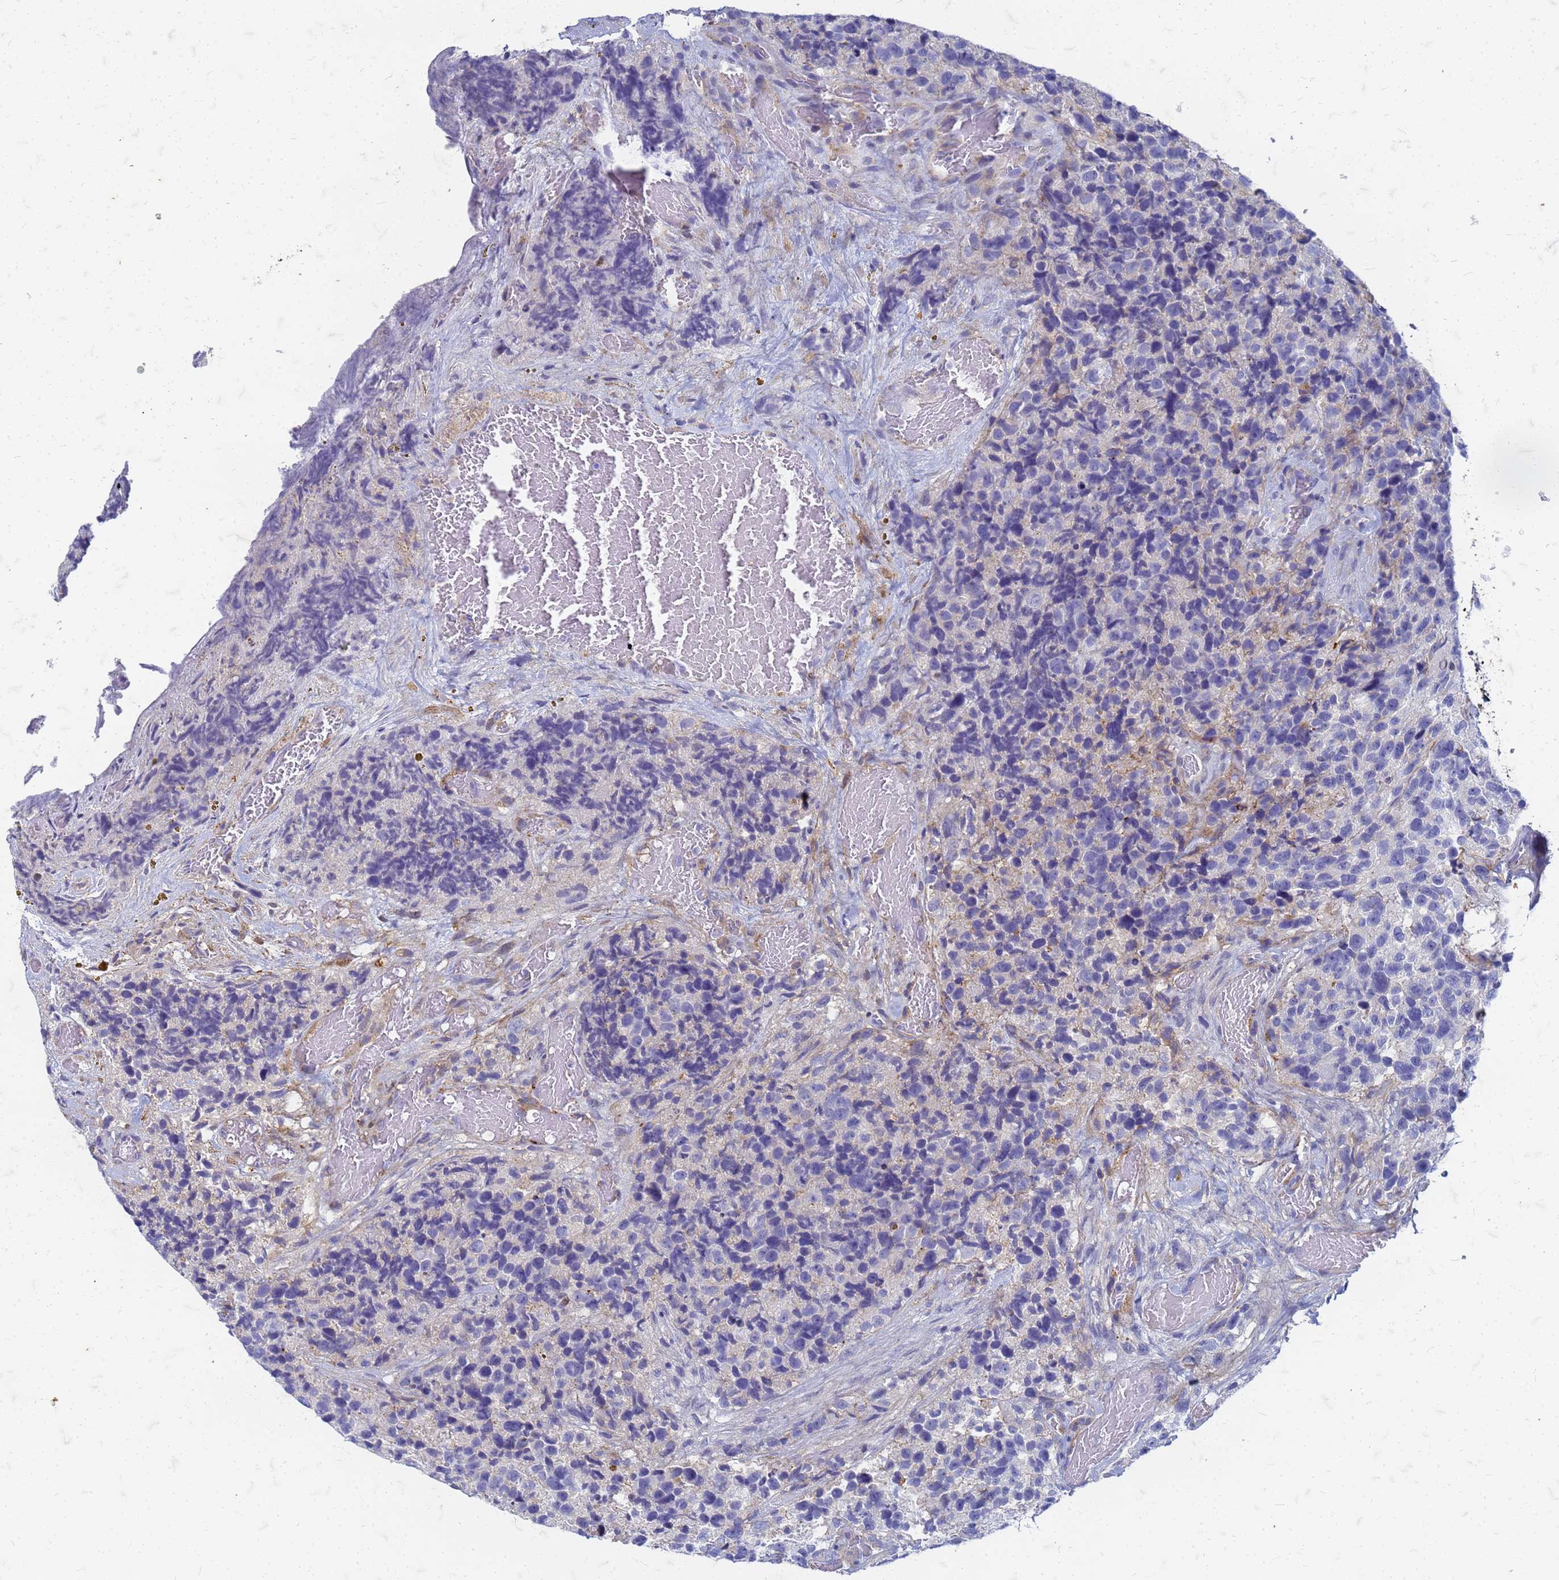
{"staining": {"intensity": "negative", "quantity": "none", "location": "none"}, "tissue": "glioma", "cell_type": "Tumor cells", "image_type": "cancer", "snomed": [{"axis": "morphology", "description": "Glioma, malignant, High grade"}, {"axis": "topography", "description": "Brain"}], "caption": "High power microscopy image of an immunohistochemistry (IHC) photomicrograph of malignant high-grade glioma, revealing no significant staining in tumor cells. Brightfield microscopy of immunohistochemistry (IHC) stained with DAB (3,3'-diaminobenzidine) (brown) and hematoxylin (blue), captured at high magnification.", "gene": "TRIM64B", "patient": {"sex": "male", "age": 69}}